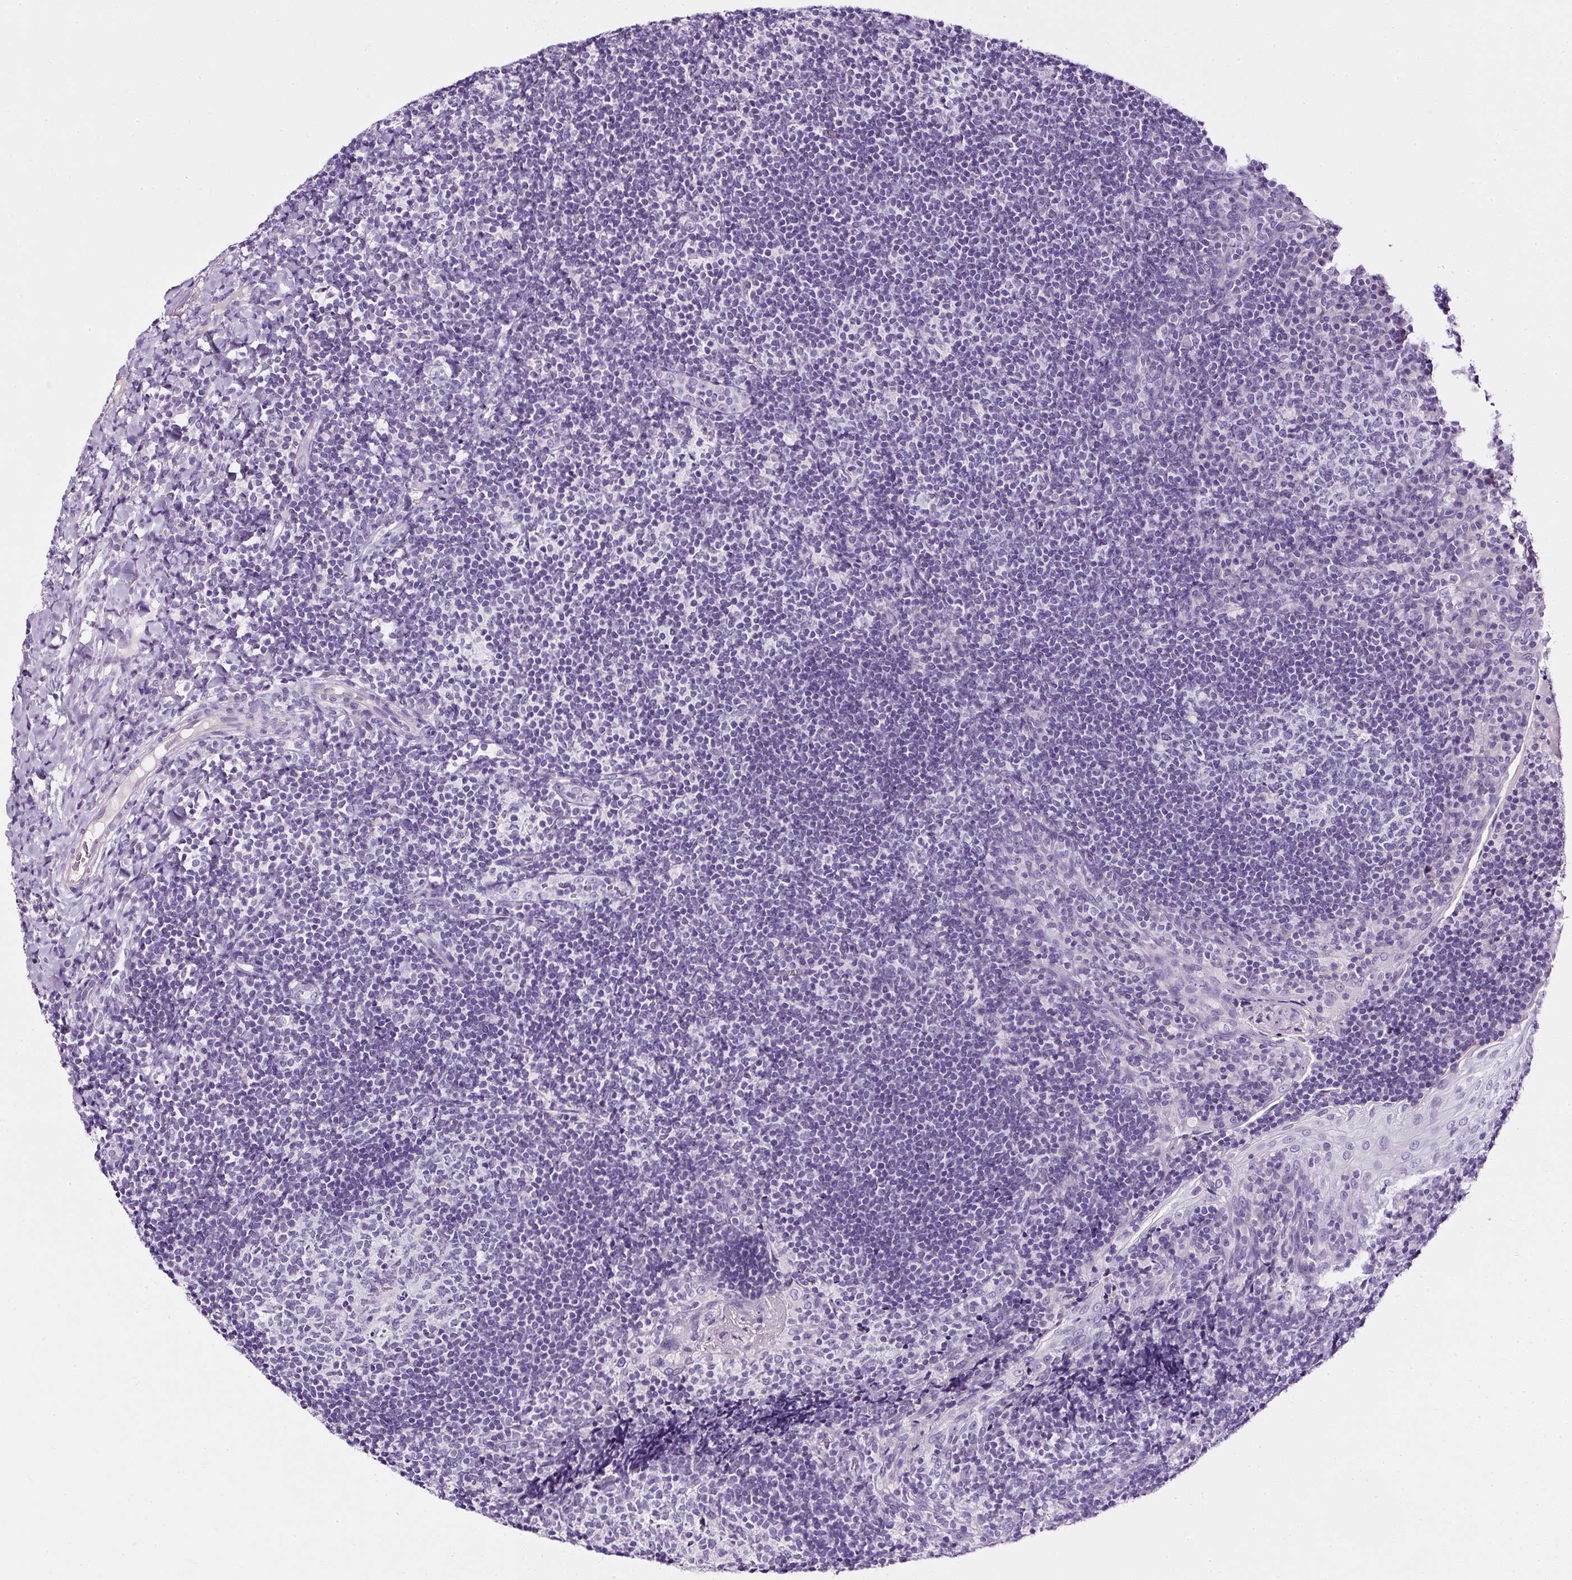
{"staining": {"intensity": "negative", "quantity": "none", "location": "none"}, "tissue": "tonsil", "cell_type": "Germinal center cells", "image_type": "normal", "snomed": [{"axis": "morphology", "description": "Normal tissue, NOS"}, {"axis": "topography", "description": "Tonsil"}], "caption": "The histopathology image displays no staining of germinal center cells in unremarkable tonsil. (Stains: DAB immunohistochemistry (IHC) with hematoxylin counter stain, Microscopy: brightfield microscopy at high magnification).", "gene": "ATP2A1", "patient": {"sex": "male", "age": 17}}